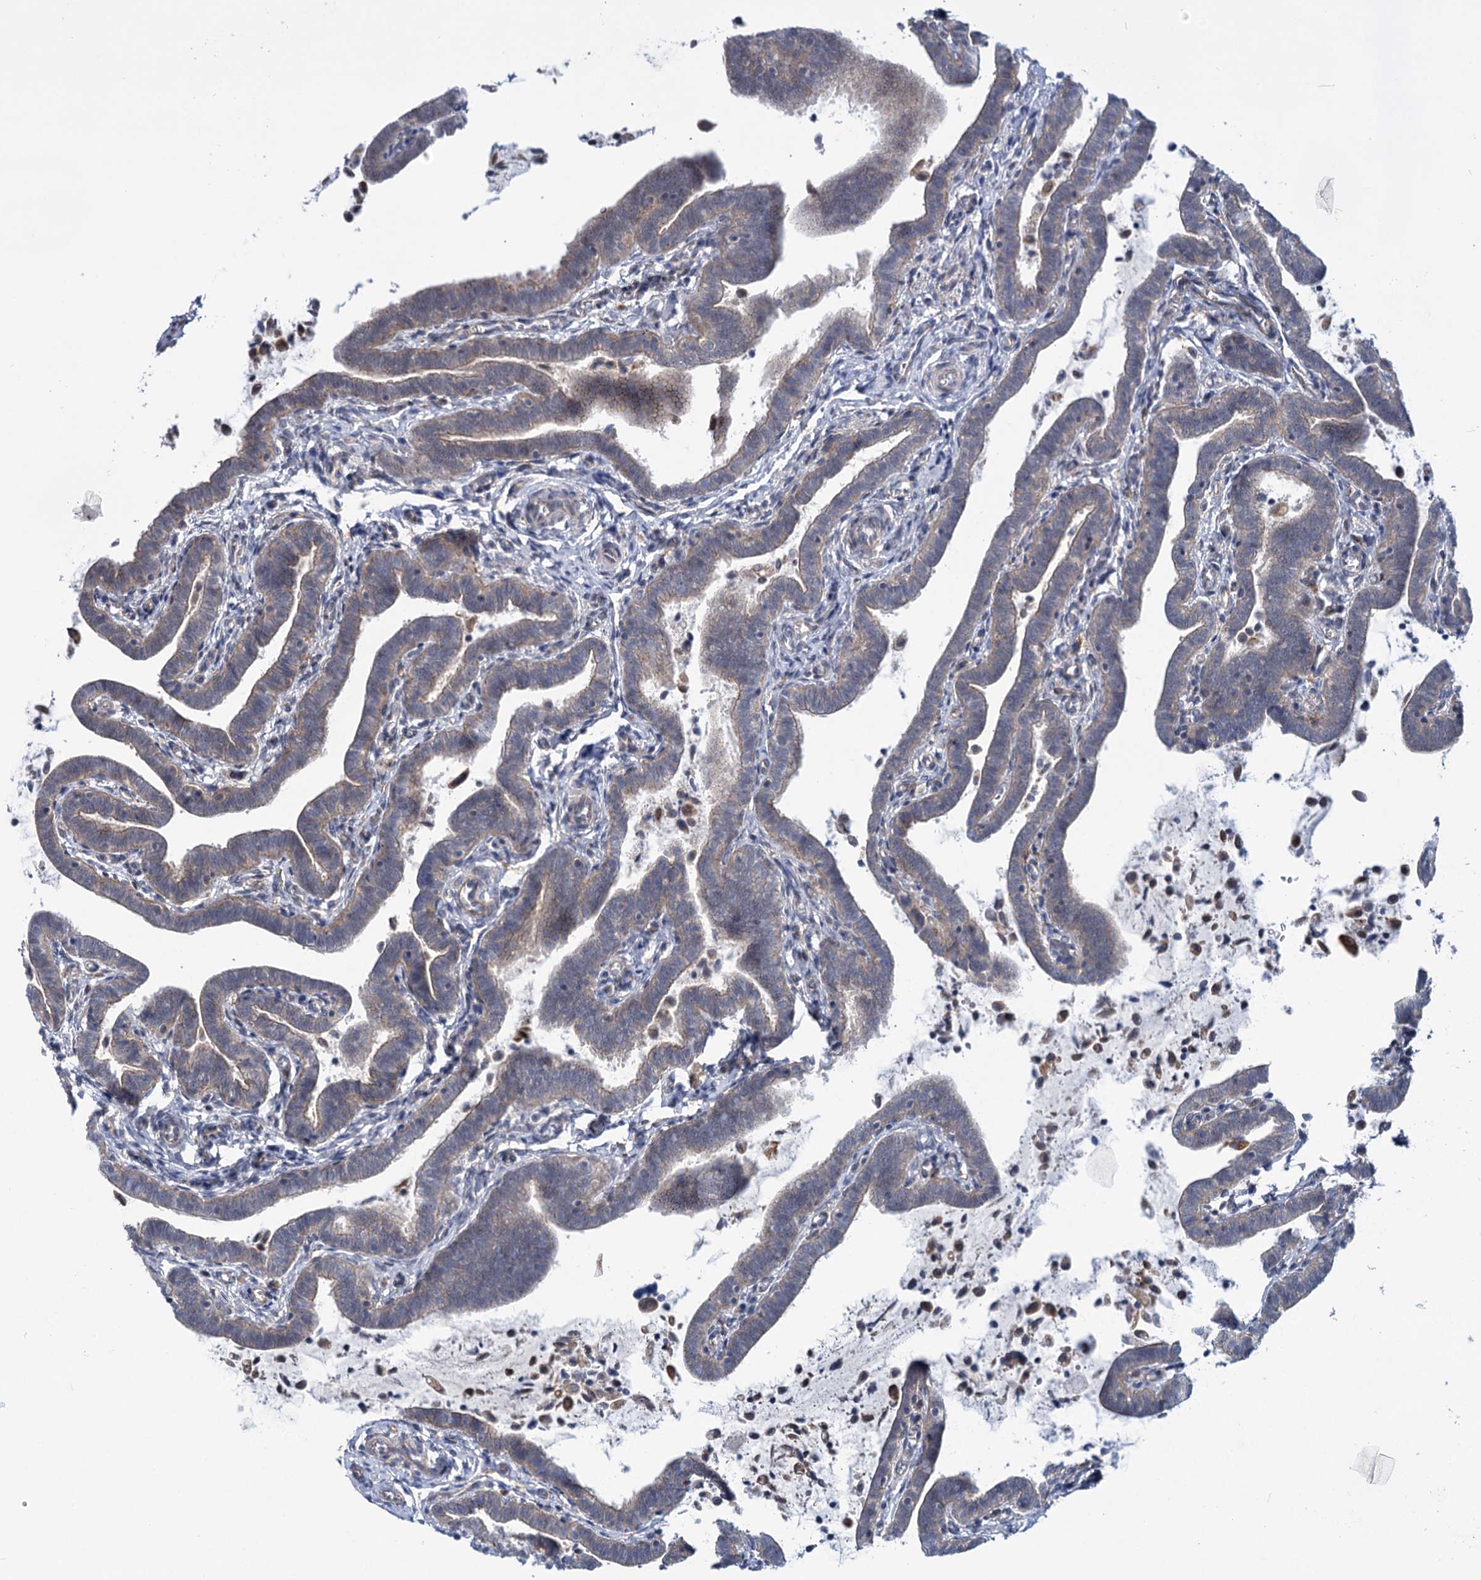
{"staining": {"intensity": "moderate", "quantity": "25%-75%", "location": "nuclear"}, "tissue": "fallopian tube", "cell_type": "Glandular cells", "image_type": "normal", "snomed": [{"axis": "morphology", "description": "Normal tissue, NOS"}, {"axis": "topography", "description": "Fallopian tube"}], "caption": "An immunohistochemistry histopathology image of normal tissue is shown. Protein staining in brown shows moderate nuclear positivity in fallopian tube within glandular cells. (Brightfield microscopy of DAB IHC at high magnification).", "gene": "MBLAC2", "patient": {"sex": "female", "age": 36}}